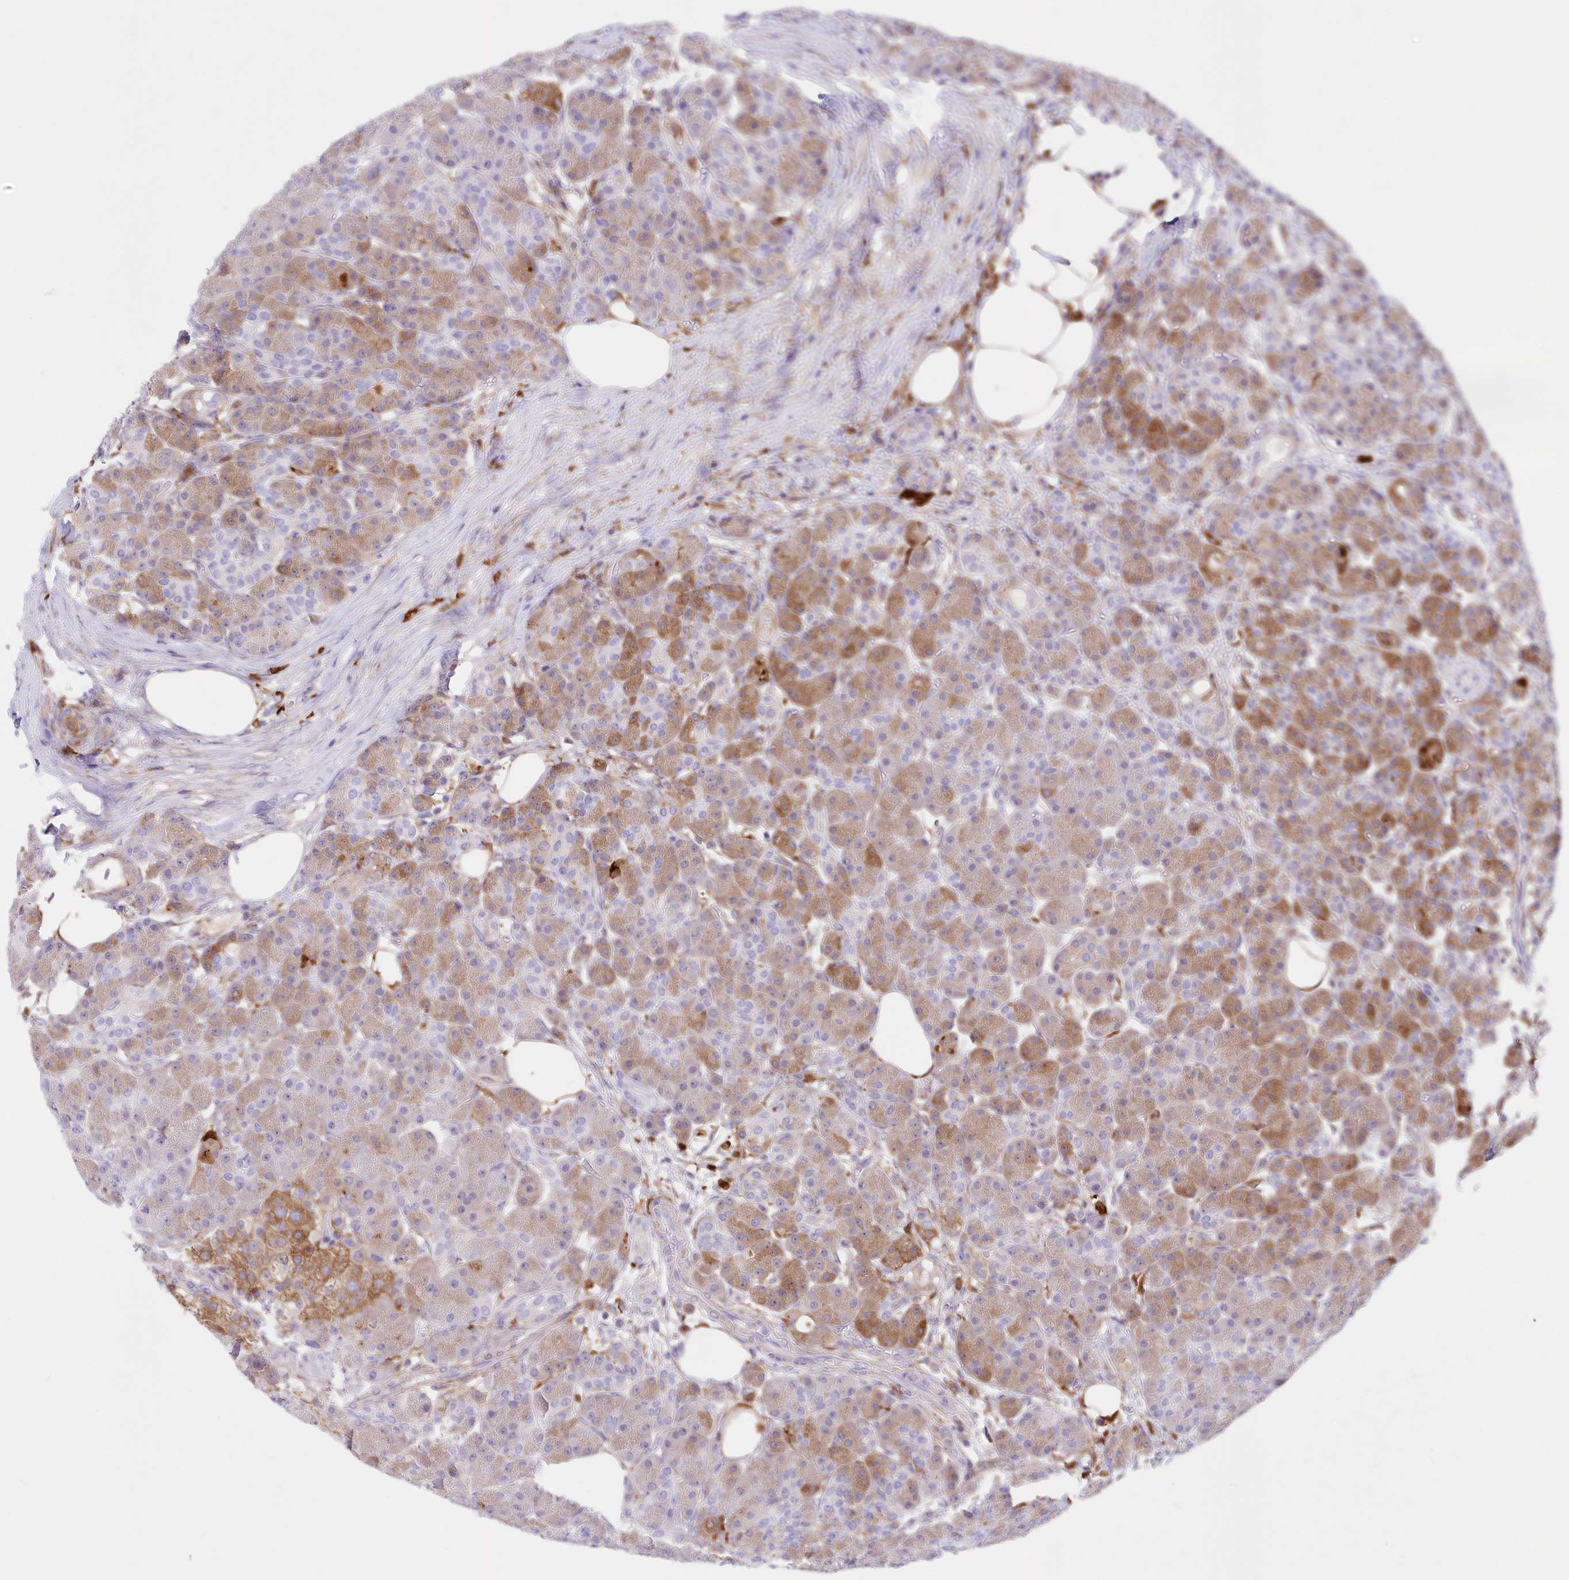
{"staining": {"intensity": "moderate", "quantity": "25%-75%", "location": "cytoplasmic/membranous"}, "tissue": "pancreas", "cell_type": "Exocrine glandular cells", "image_type": "normal", "snomed": [{"axis": "morphology", "description": "Normal tissue, NOS"}, {"axis": "topography", "description": "Pancreas"}], "caption": "Protein expression analysis of benign pancreas shows moderate cytoplasmic/membranous staining in approximately 25%-75% of exocrine glandular cells.", "gene": "DNAJC19", "patient": {"sex": "male", "age": 63}}